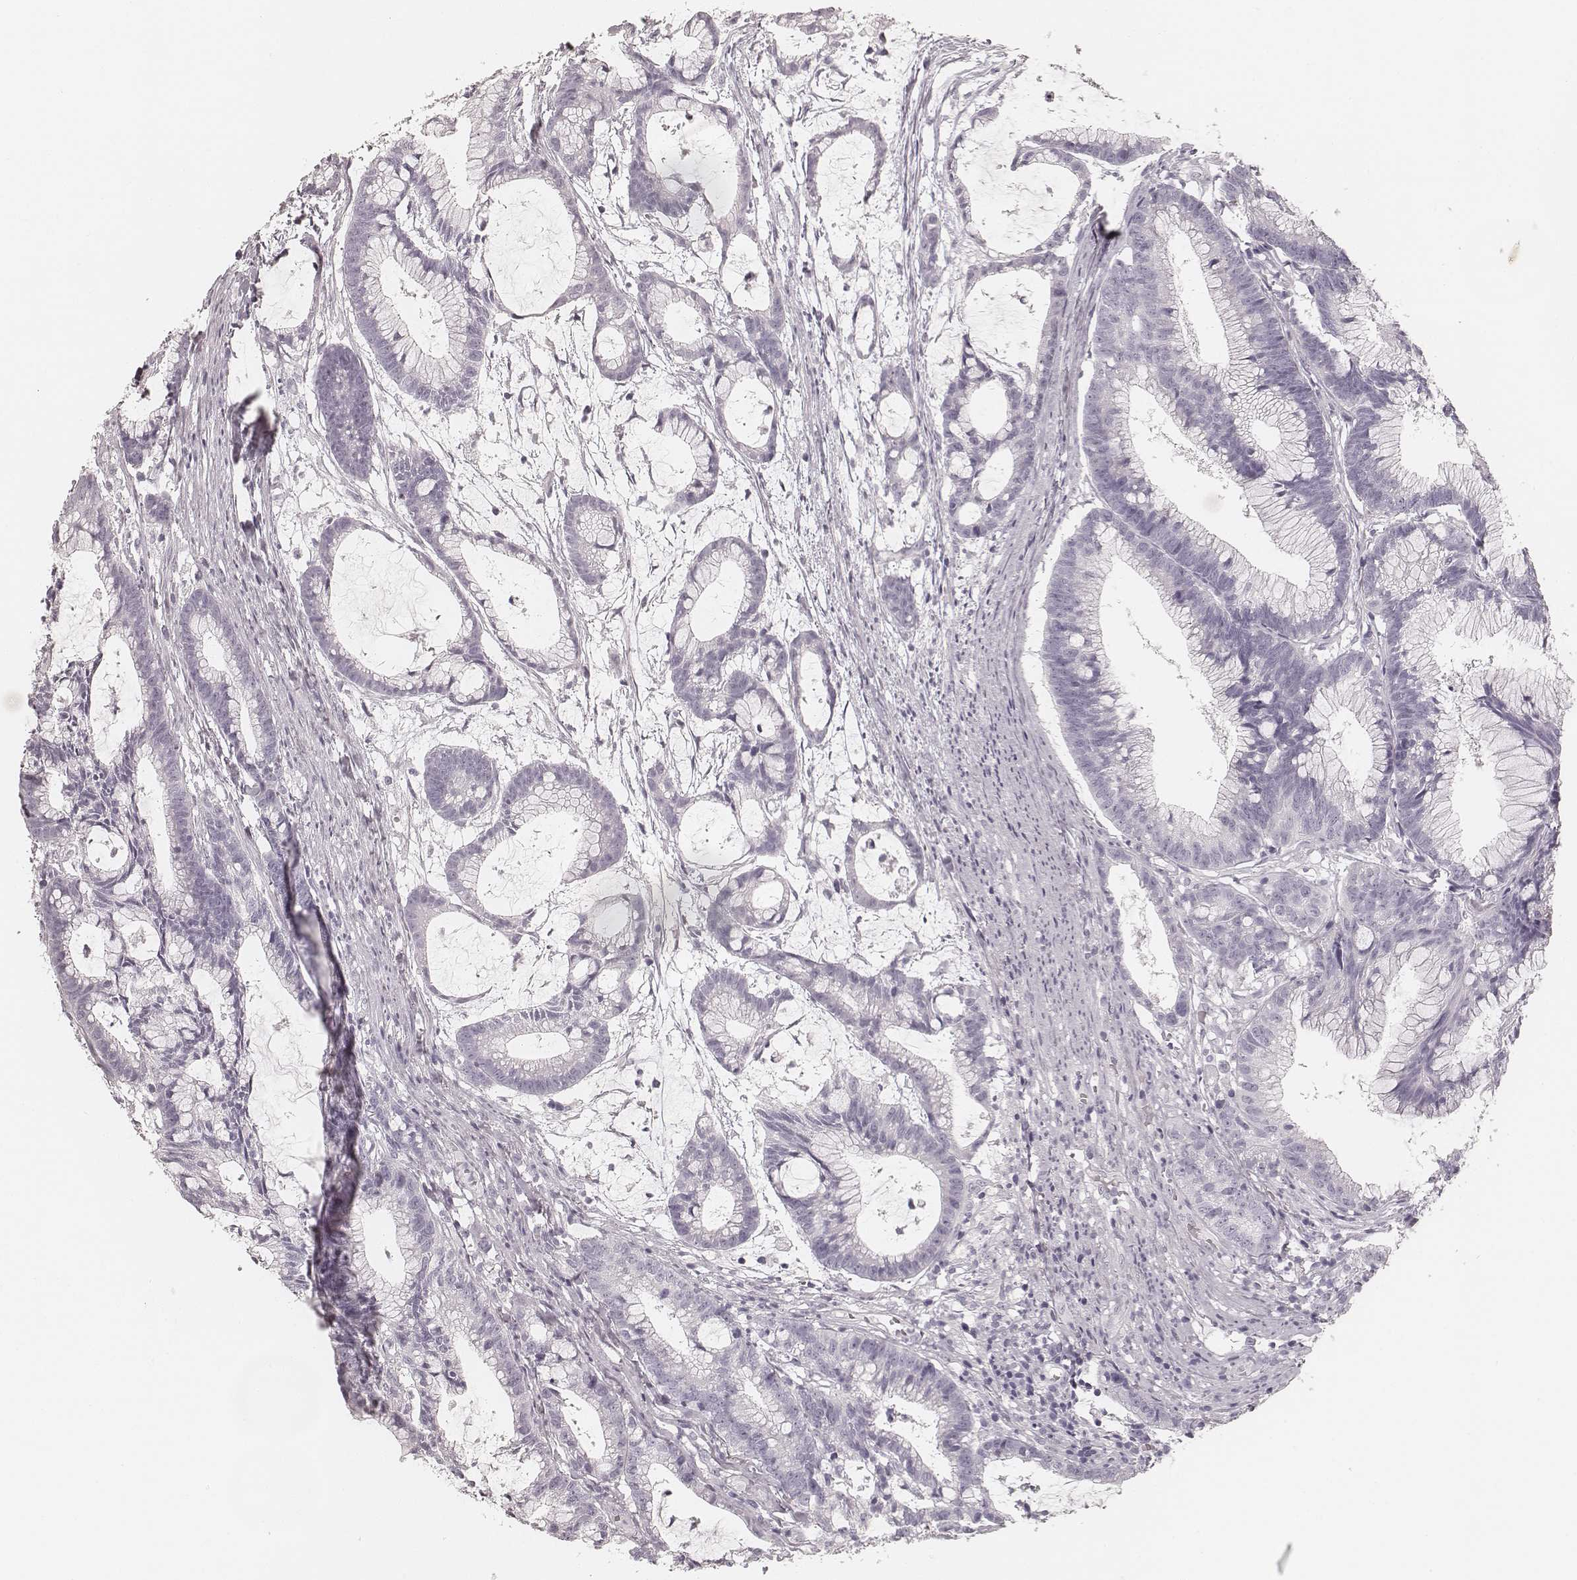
{"staining": {"intensity": "negative", "quantity": "none", "location": "none"}, "tissue": "colorectal cancer", "cell_type": "Tumor cells", "image_type": "cancer", "snomed": [{"axis": "morphology", "description": "Adenocarcinoma, NOS"}, {"axis": "topography", "description": "Colon"}], "caption": "The micrograph displays no significant staining in tumor cells of adenocarcinoma (colorectal).", "gene": "KRT72", "patient": {"sex": "female", "age": 78}}